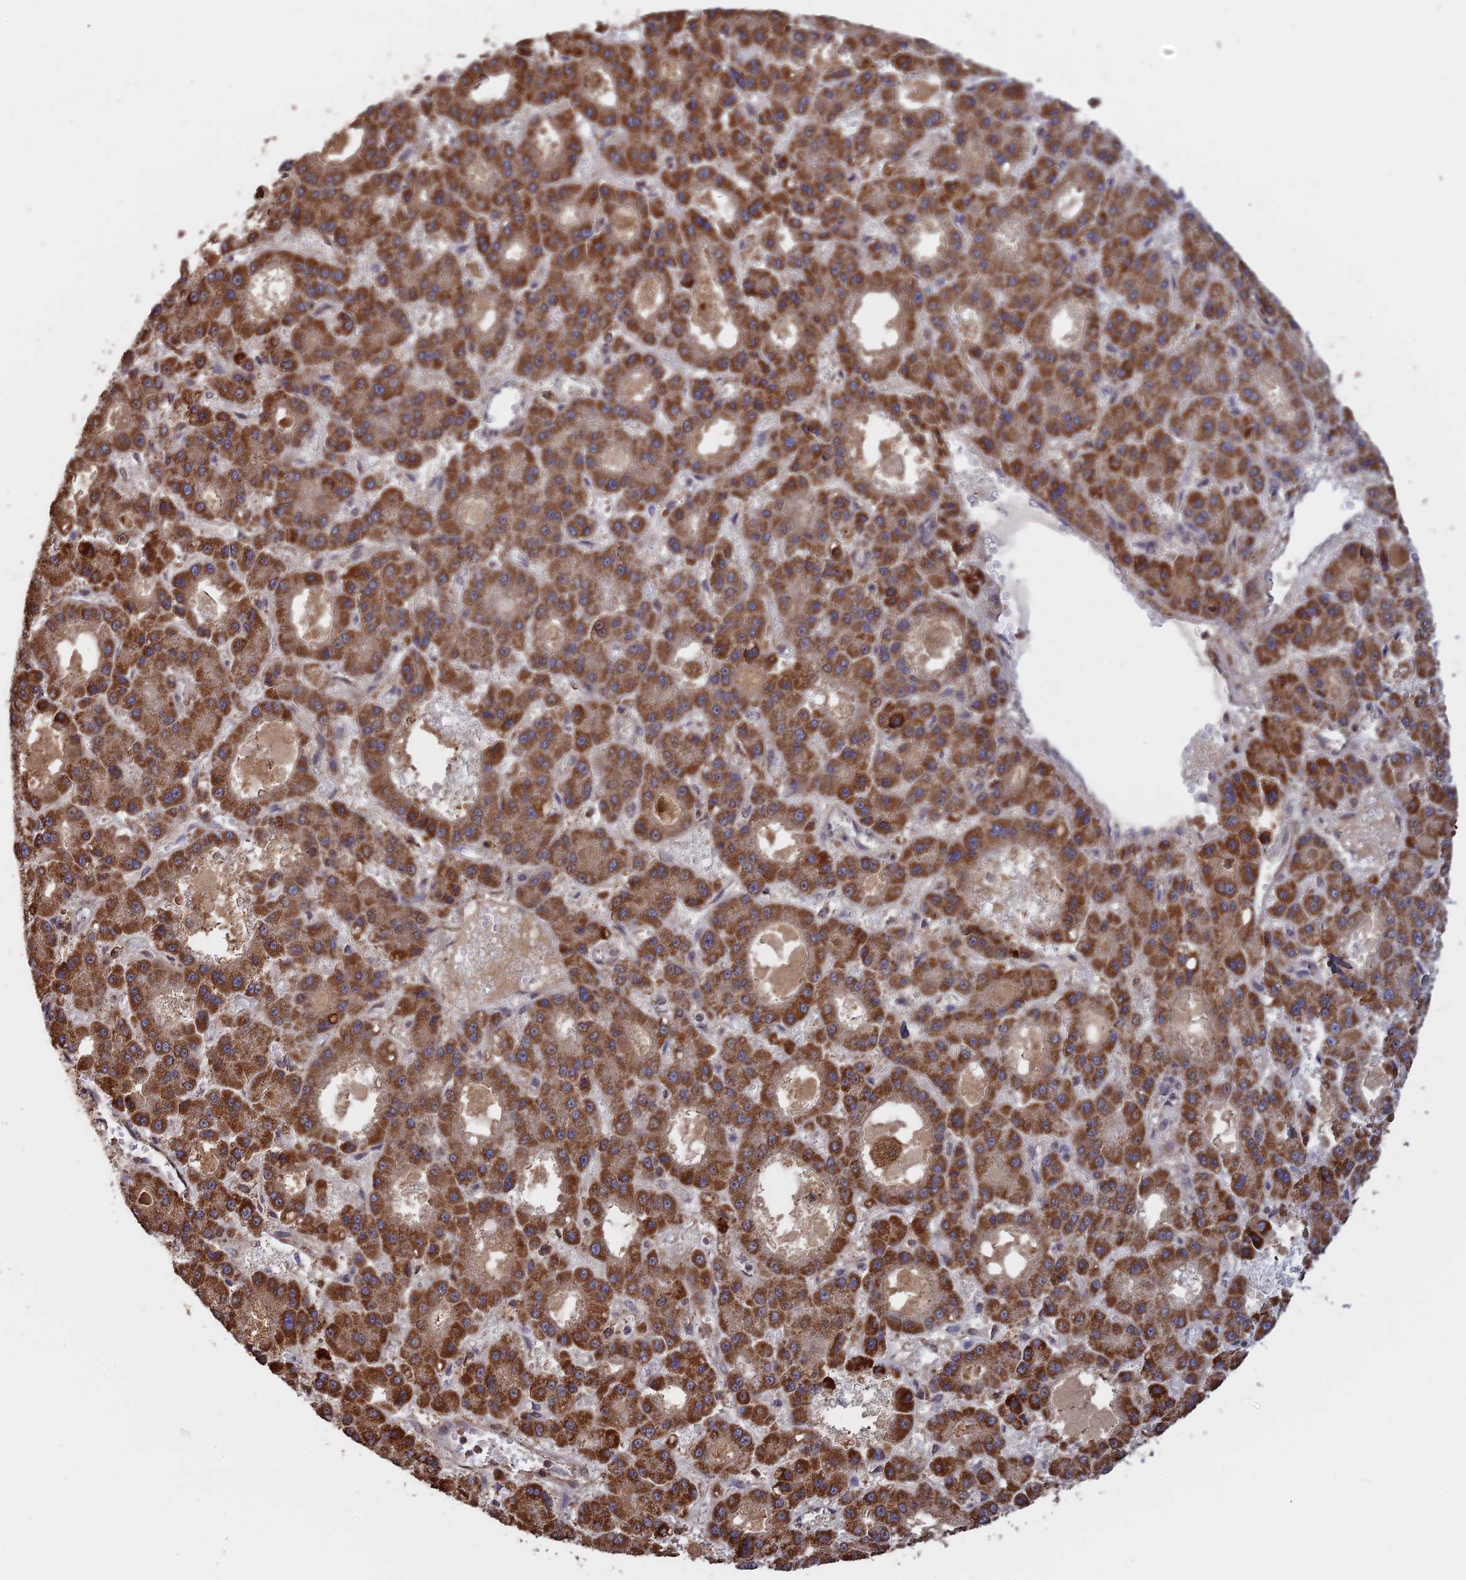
{"staining": {"intensity": "strong", "quantity": ">75%", "location": "cytoplasmic/membranous"}, "tissue": "liver cancer", "cell_type": "Tumor cells", "image_type": "cancer", "snomed": [{"axis": "morphology", "description": "Carcinoma, Hepatocellular, NOS"}, {"axis": "topography", "description": "Liver"}], "caption": "DAB (3,3'-diaminobenzidine) immunohistochemical staining of hepatocellular carcinoma (liver) displays strong cytoplasmic/membranous protein staining in about >75% of tumor cells. Using DAB (3,3'-diaminobenzidine) (brown) and hematoxylin (blue) stains, captured at high magnification using brightfield microscopy.", "gene": "FAM210B", "patient": {"sex": "male", "age": 70}}